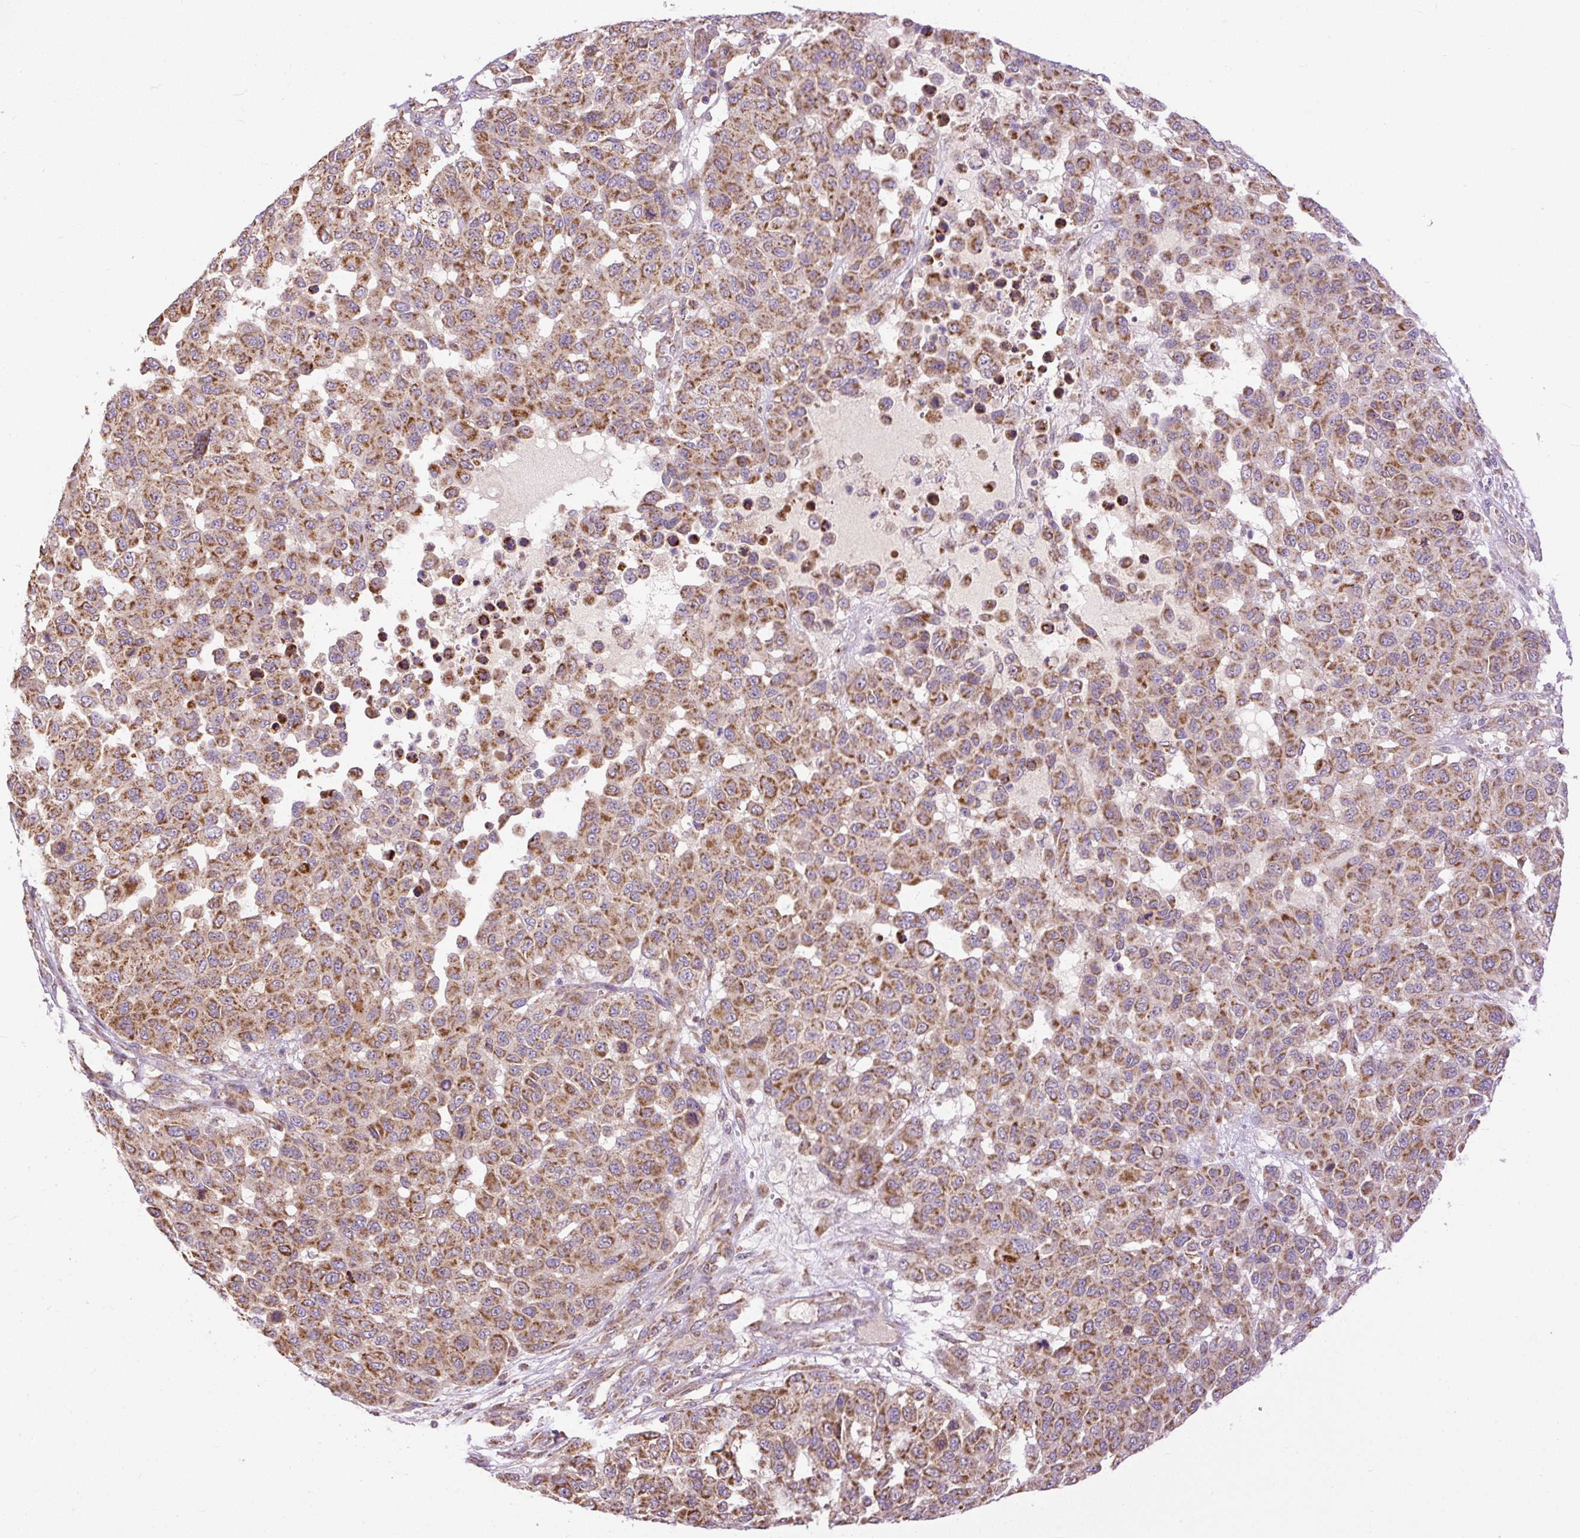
{"staining": {"intensity": "moderate", "quantity": ">75%", "location": "cytoplasmic/membranous"}, "tissue": "melanoma", "cell_type": "Tumor cells", "image_type": "cancer", "snomed": [{"axis": "morphology", "description": "Malignant melanoma, NOS"}, {"axis": "topography", "description": "Skin"}], "caption": "IHC (DAB) staining of malignant melanoma shows moderate cytoplasmic/membranous protein staining in about >75% of tumor cells.", "gene": "TM2D3", "patient": {"sex": "male", "age": 62}}